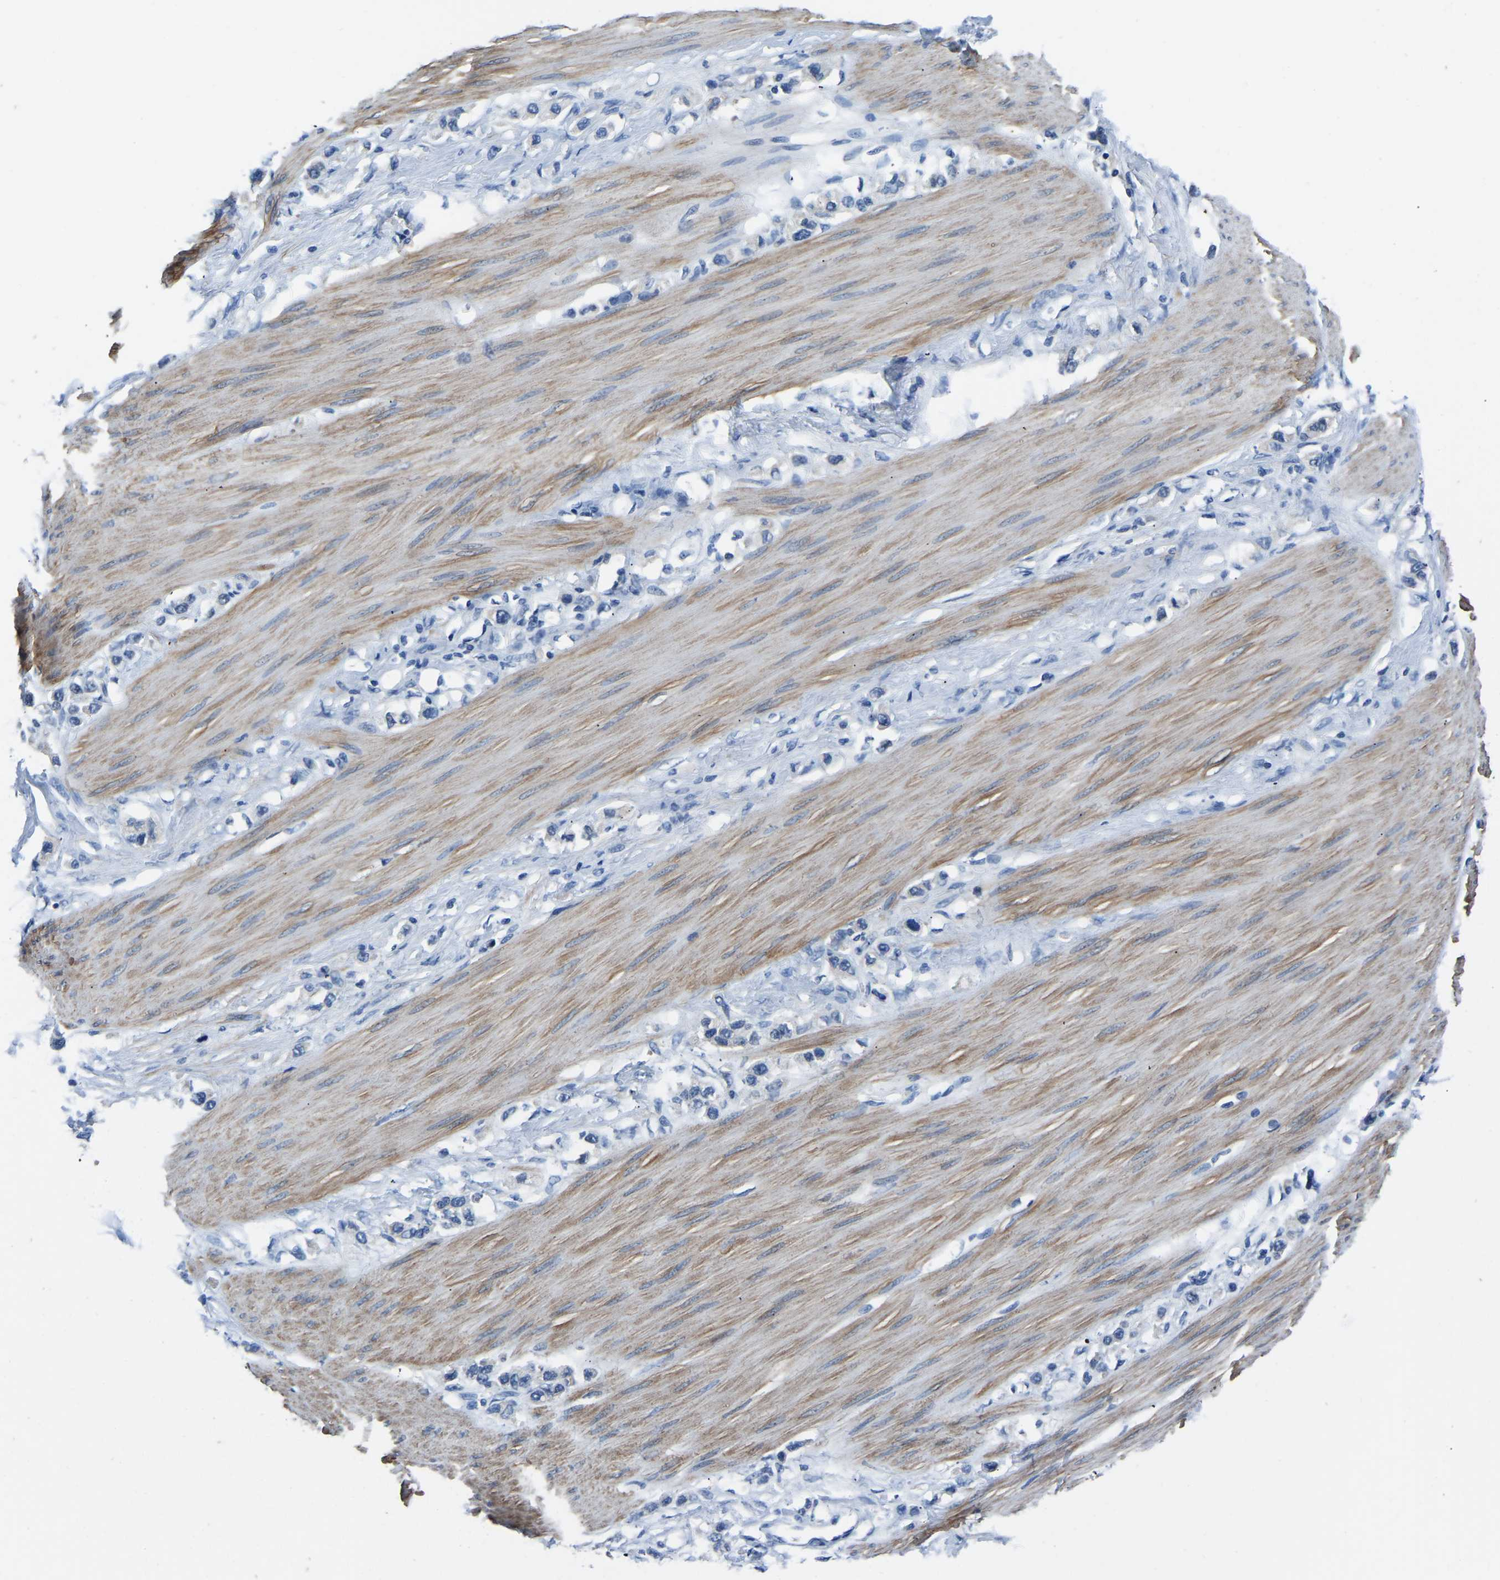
{"staining": {"intensity": "negative", "quantity": "none", "location": "none"}, "tissue": "stomach cancer", "cell_type": "Tumor cells", "image_type": "cancer", "snomed": [{"axis": "morphology", "description": "Adenocarcinoma, NOS"}, {"axis": "topography", "description": "Stomach"}], "caption": "High power microscopy photomicrograph of an immunohistochemistry micrograph of stomach cancer, revealing no significant expression in tumor cells.", "gene": "LIAS", "patient": {"sex": "female", "age": 65}}